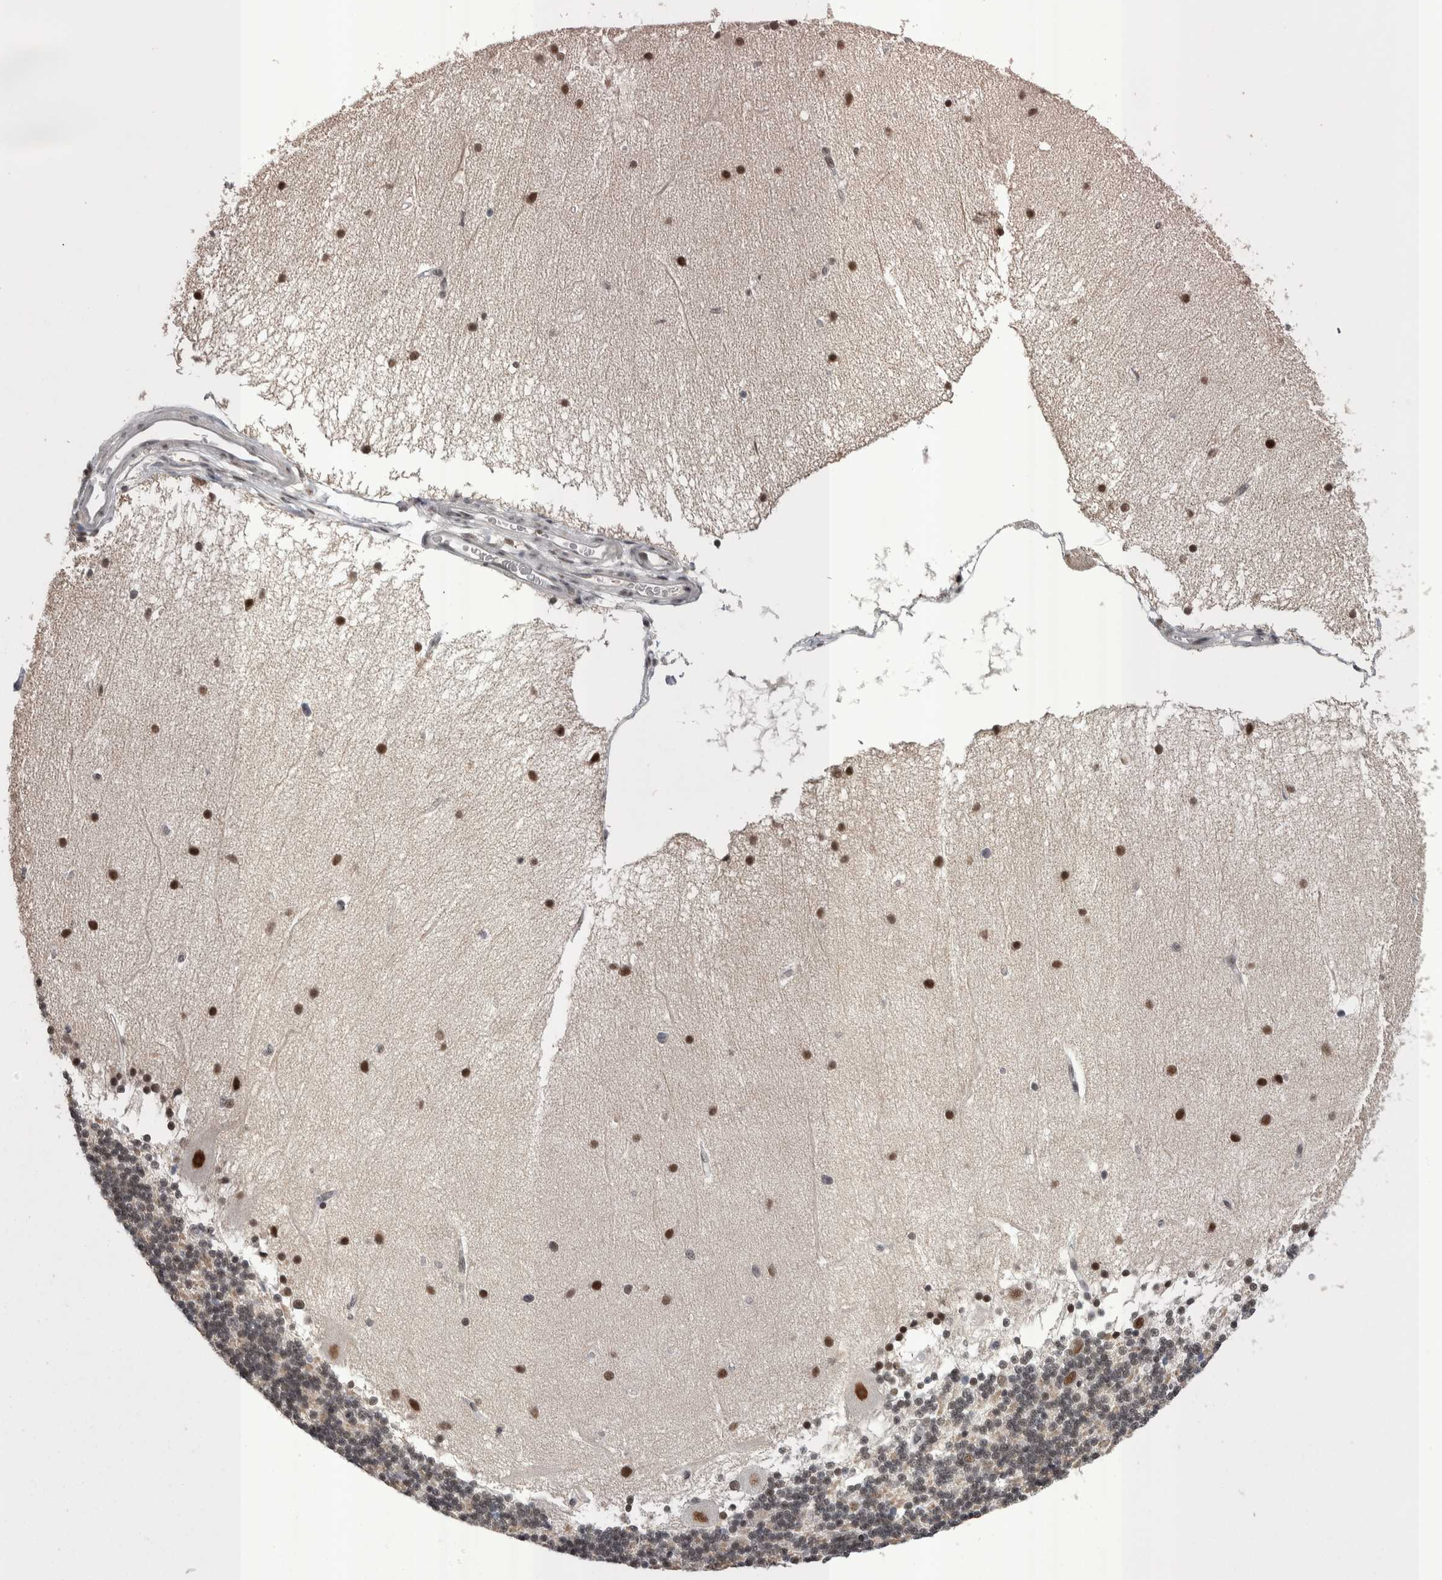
{"staining": {"intensity": "moderate", "quantity": "25%-75%", "location": "cytoplasmic/membranous,nuclear"}, "tissue": "cerebellum", "cell_type": "Cells in granular layer", "image_type": "normal", "snomed": [{"axis": "morphology", "description": "Normal tissue, NOS"}, {"axis": "topography", "description": "Cerebellum"}], "caption": "Normal cerebellum displays moderate cytoplasmic/membranous,nuclear staining in about 25%-75% of cells in granular layer, visualized by immunohistochemistry.", "gene": "DMTF1", "patient": {"sex": "female", "age": 54}}